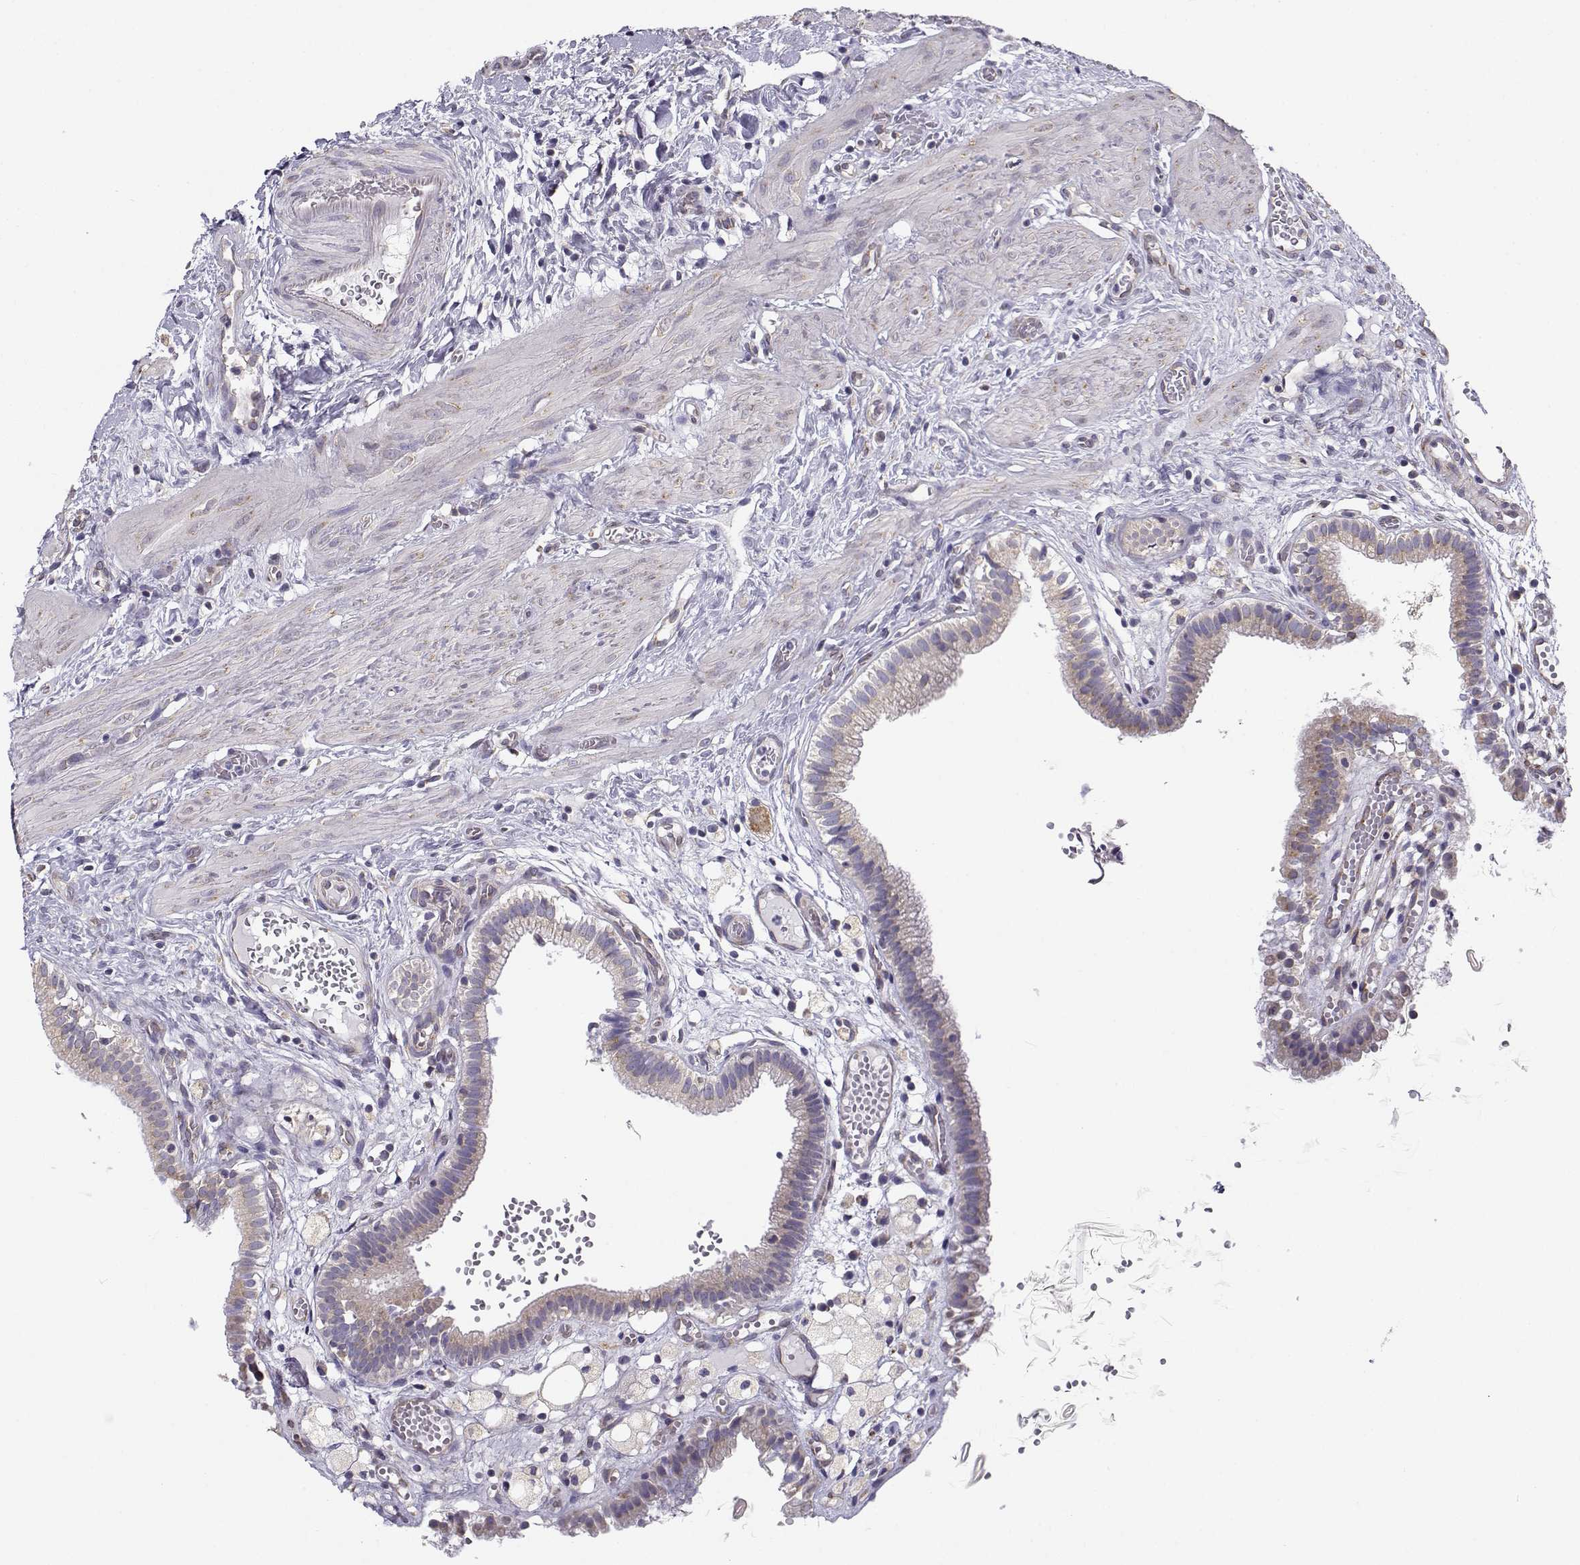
{"staining": {"intensity": "weak", "quantity": ">75%", "location": "cytoplasmic/membranous"}, "tissue": "gallbladder", "cell_type": "Glandular cells", "image_type": "normal", "snomed": [{"axis": "morphology", "description": "Normal tissue, NOS"}, {"axis": "topography", "description": "Gallbladder"}], "caption": "Human gallbladder stained for a protein (brown) displays weak cytoplasmic/membranous positive expression in approximately >75% of glandular cells.", "gene": "BEND6", "patient": {"sex": "female", "age": 24}}